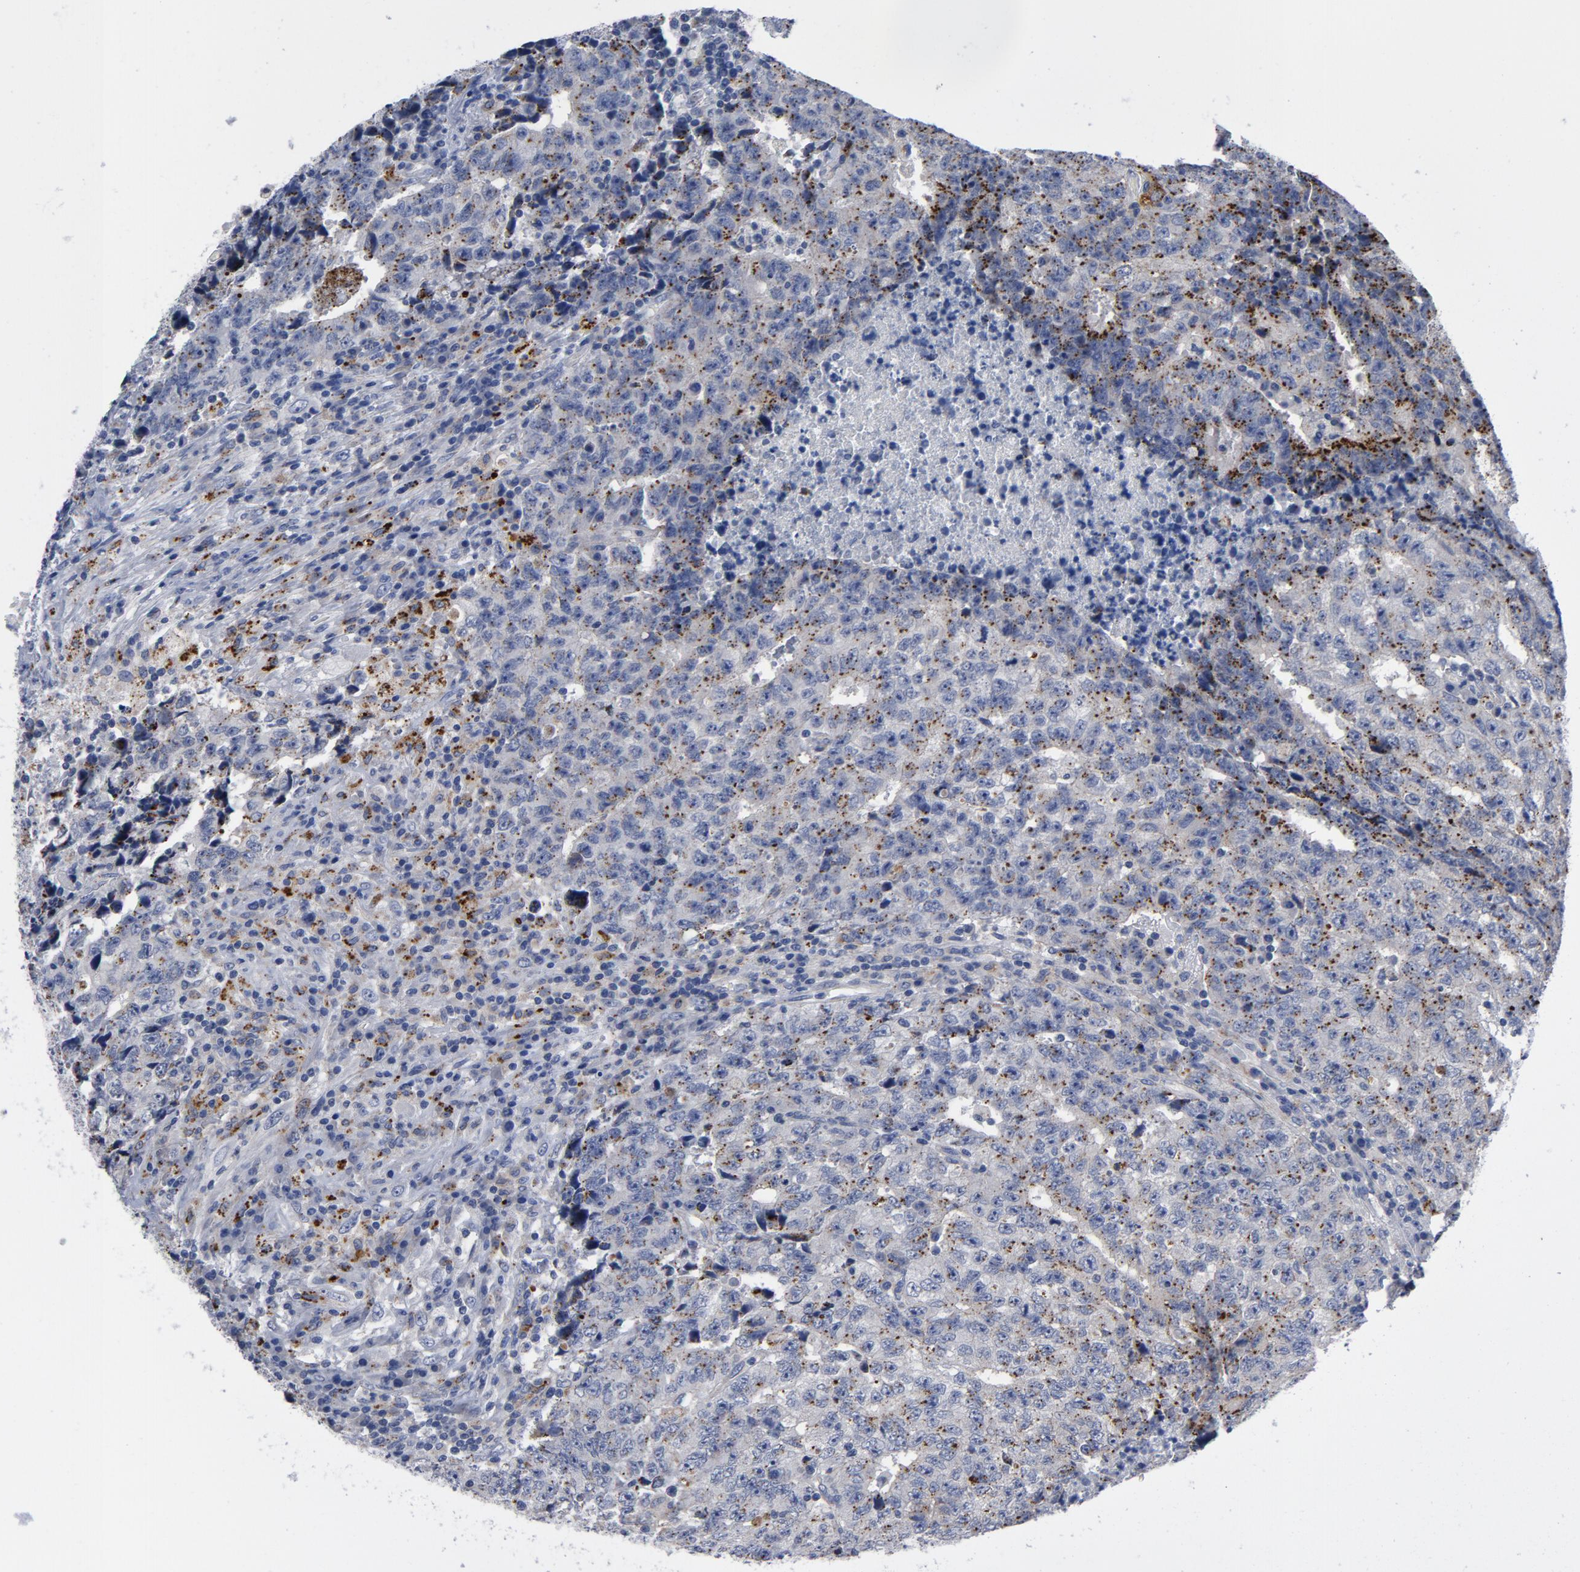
{"staining": {"intensity": "moderate", "quantity": "25%-75%", "location": "cytoplasmic/membranous"}, "tissue": "testis cancer", "cell_type": "Tumor cells", "image_type": "cancer", "snomed": [{"axis": "morphology", "description": "Necrosis, NOS"}, {"axis": "morphology", "description": "Carcinoma, Embryonal, NOS"}, {"axis": "topography", "description": "Testis"}], "caption": "Protein staining reveals moderate cytoplasmic/membranous positivity in about 25%-75% of tumor cells in embryonal carcinoma (testis).", "gene": "AKT2", "patient": {"sex": "male", "age": 19}}